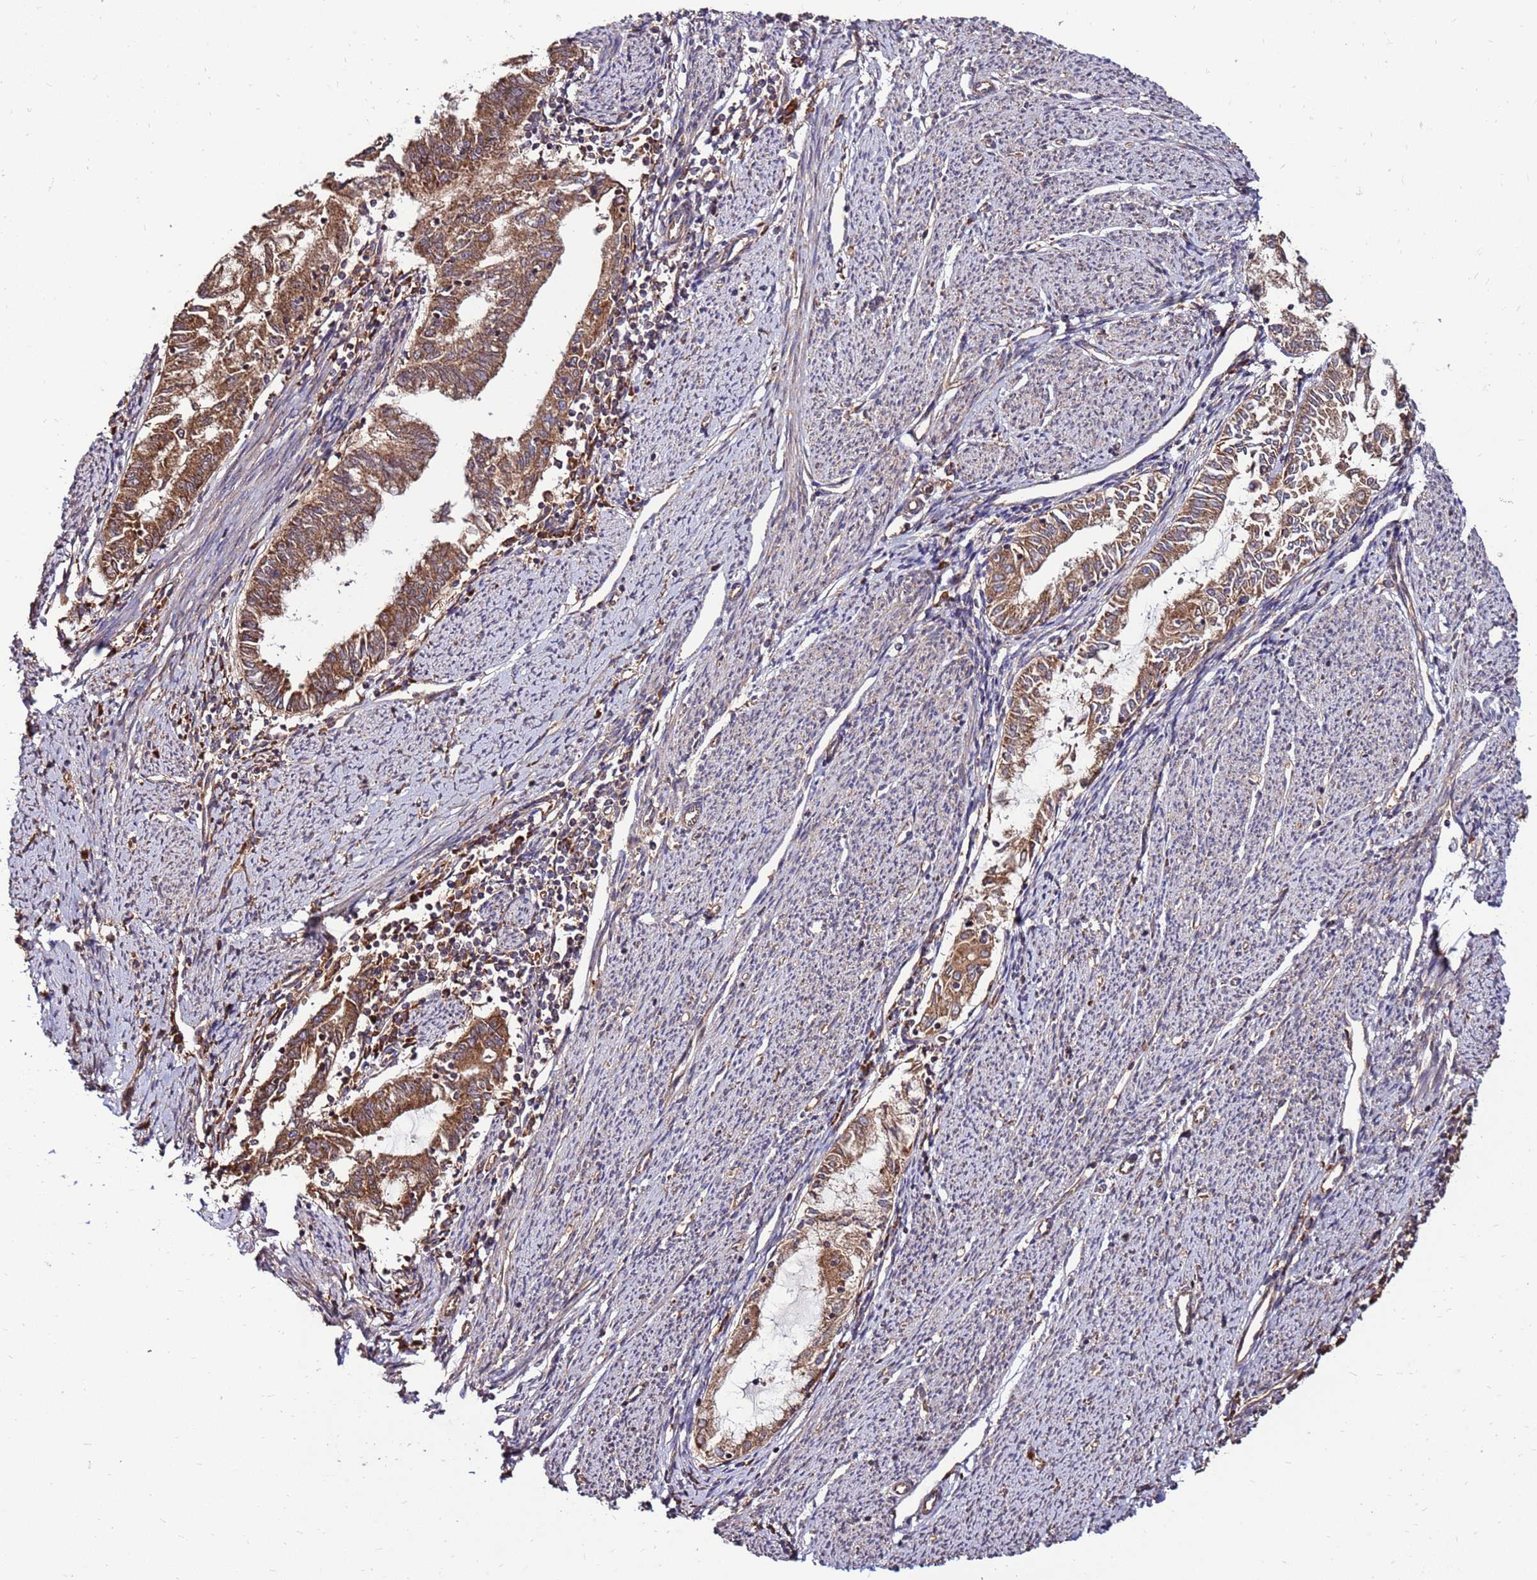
{"staining": {"intensity": "moderate", "quantity": ">75%", "location": "cytoplasmic/membranous"}, "tissue": "endometrial cancer", "cell_type": "Tumor cells", "image_type": "cancer", "snomed": [{"axis": "morphology", "description": "Adenocarcinoma, NOS"}, {"axis": "topography", "description": "Endometrium"}], "caption": "IHC image of human adenocarcinoma (endometrial) stained for a protein (brown), which demonstrates medium levels of moderate cytoplasmic/membranous expression in about >75% of tumor cells.", "gene": "SLC44A5", "patient": {"sex": "female", "age": 79}}